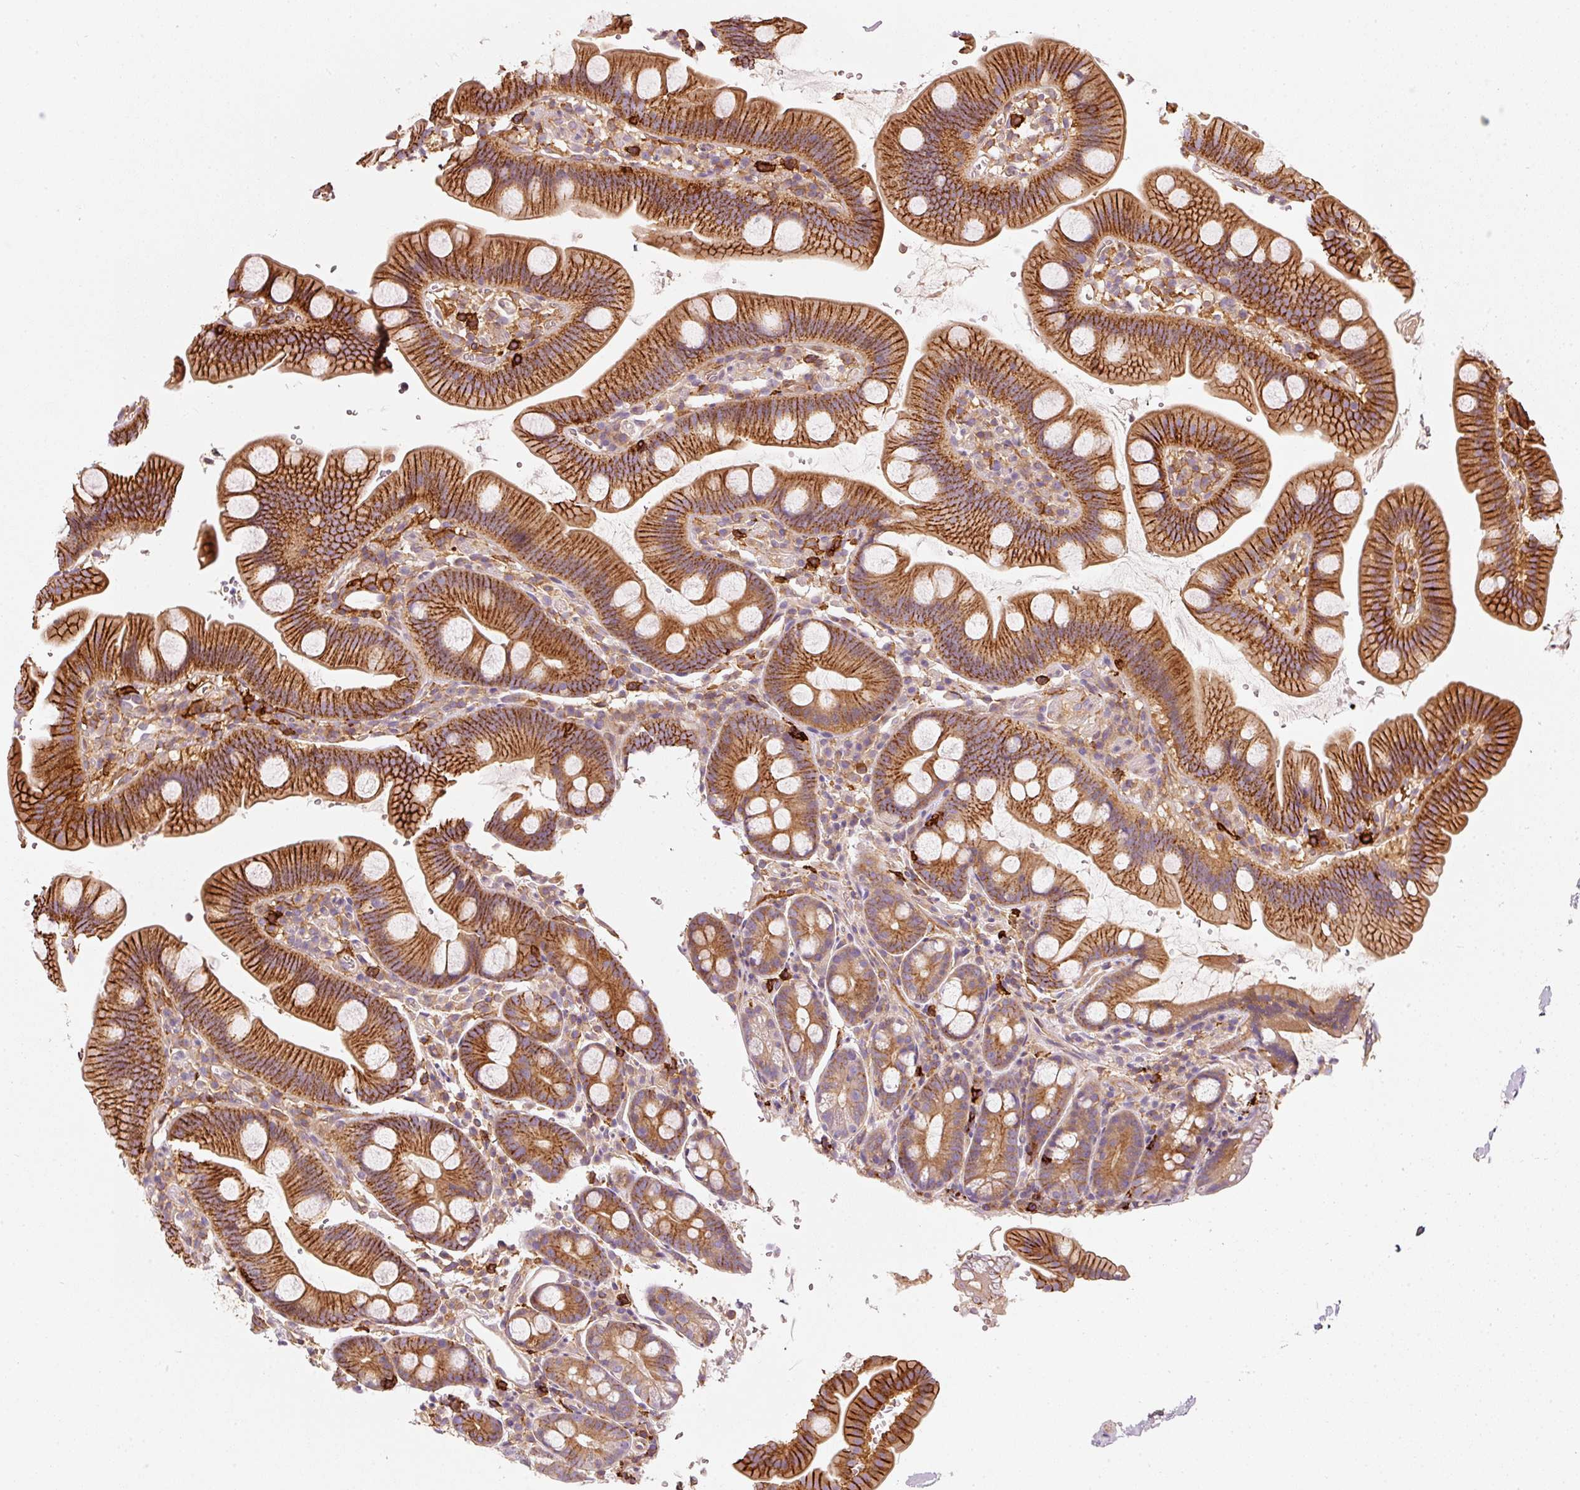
{"staining": {"intensity": "strong", "quantity": ">75%", "location": "cytoplasmic/membranous"}, "tissue": "small intestine", "cell_type": "Glandular cells", "image_type": "normal", "snomed": [{"axis": "morphology", "description": "Normal tissue, NOS"}, {"axis": "topography", "description": "Small intestine"}], "caption": "Small intestine stained for a protein (brown) reveals strong cytoplasmic/membranous positive expression in about >75% of glandular cells.", "gene": "IQGAP2", "patient": {"sex": "female", "age": 68}}